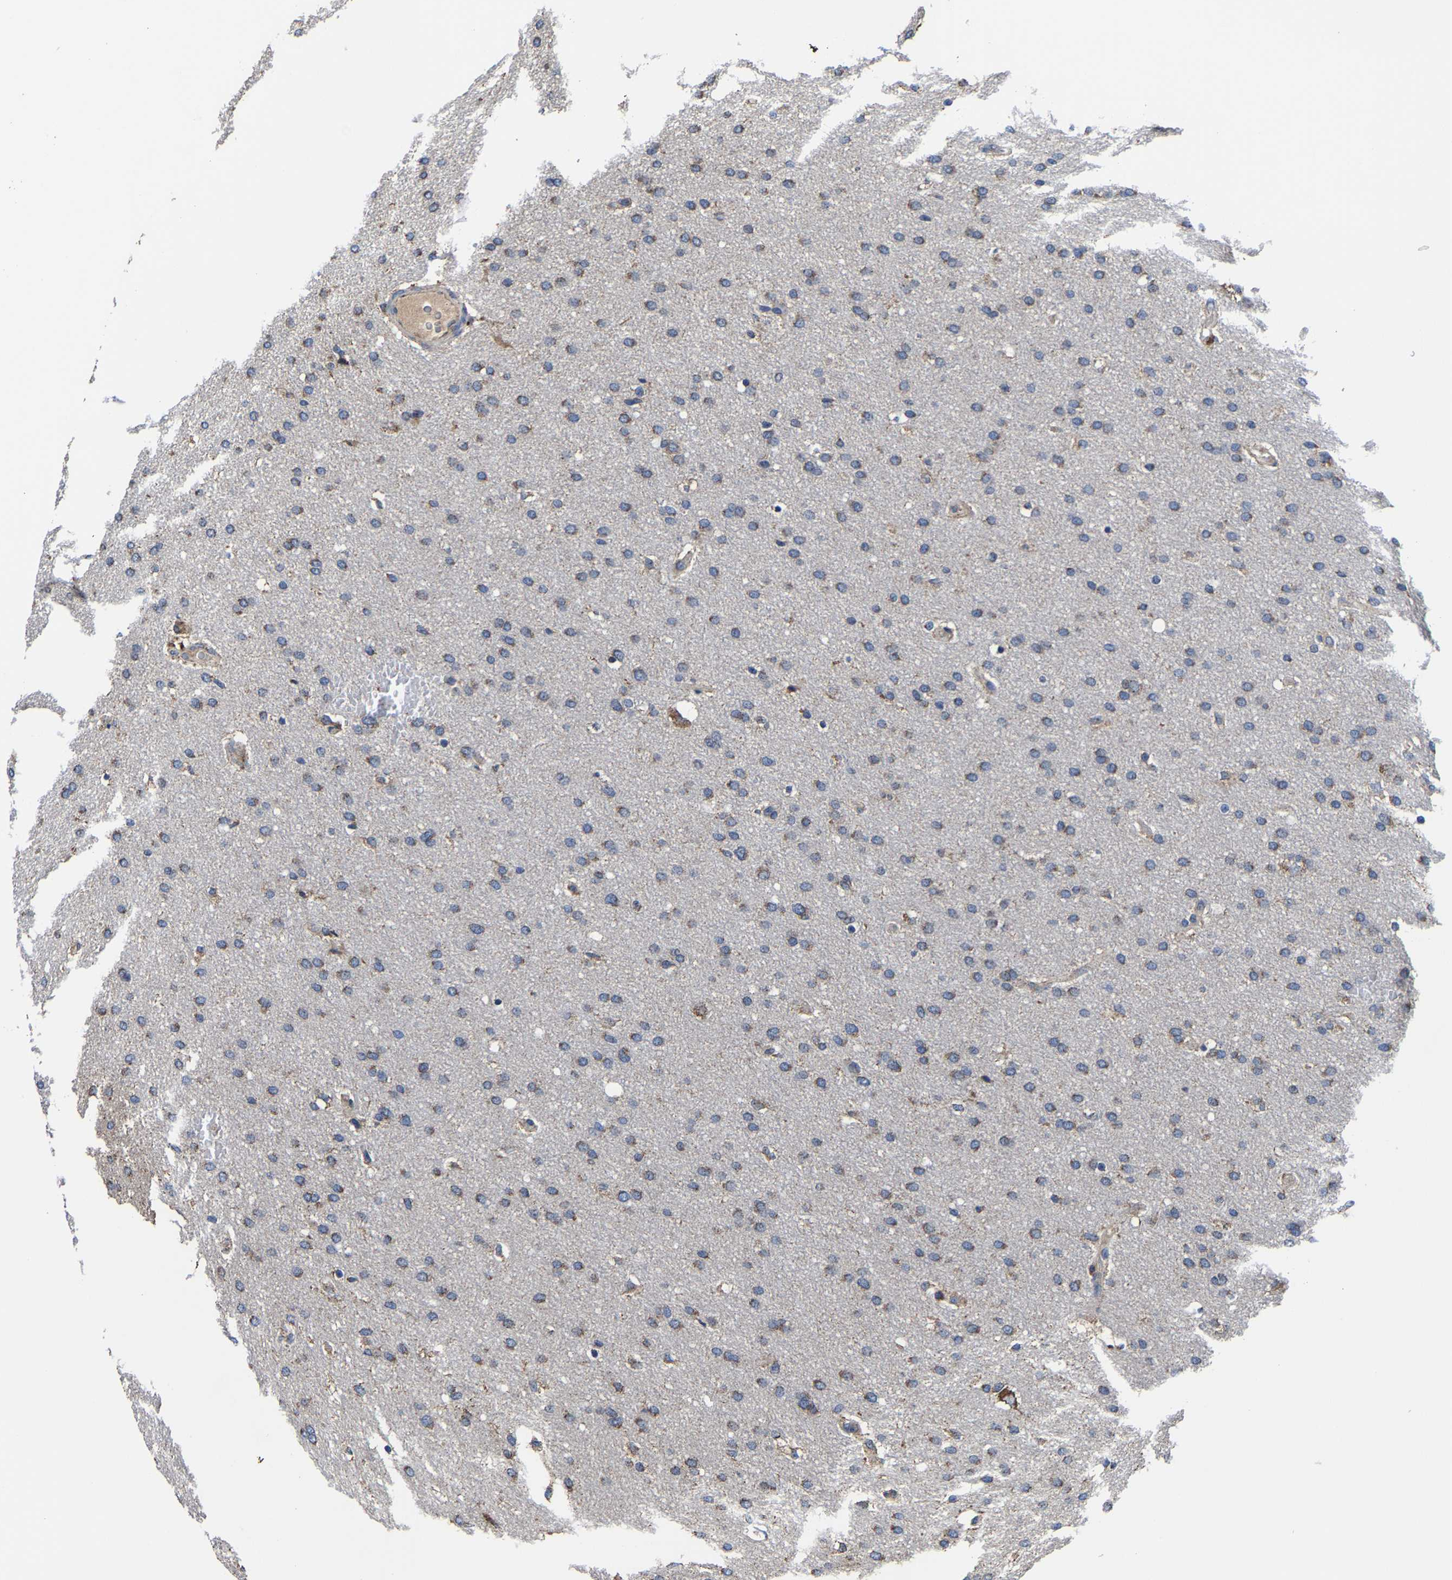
{"staining": {"intensity": "moderate", "quantity": "25%-75%", "location": "cytoplasmic/membranous"}, "tissue": "glioma", "cell_type": "Tumor cells", "image_type": "cancer", "snomed": [{"axis": "morphology", "description": "Glioma, malignant, Low grade"}, {"axis": "topography", "description": "Brain"}], "caption": "Immunohistochemistry of human glioma reveals medium levels of moderate cytoplasmic/membranous staining in about 25%-75% of tumor cells.", "gene": "ZCCHC7", "patient": {"sex": "female", "age": 37}}